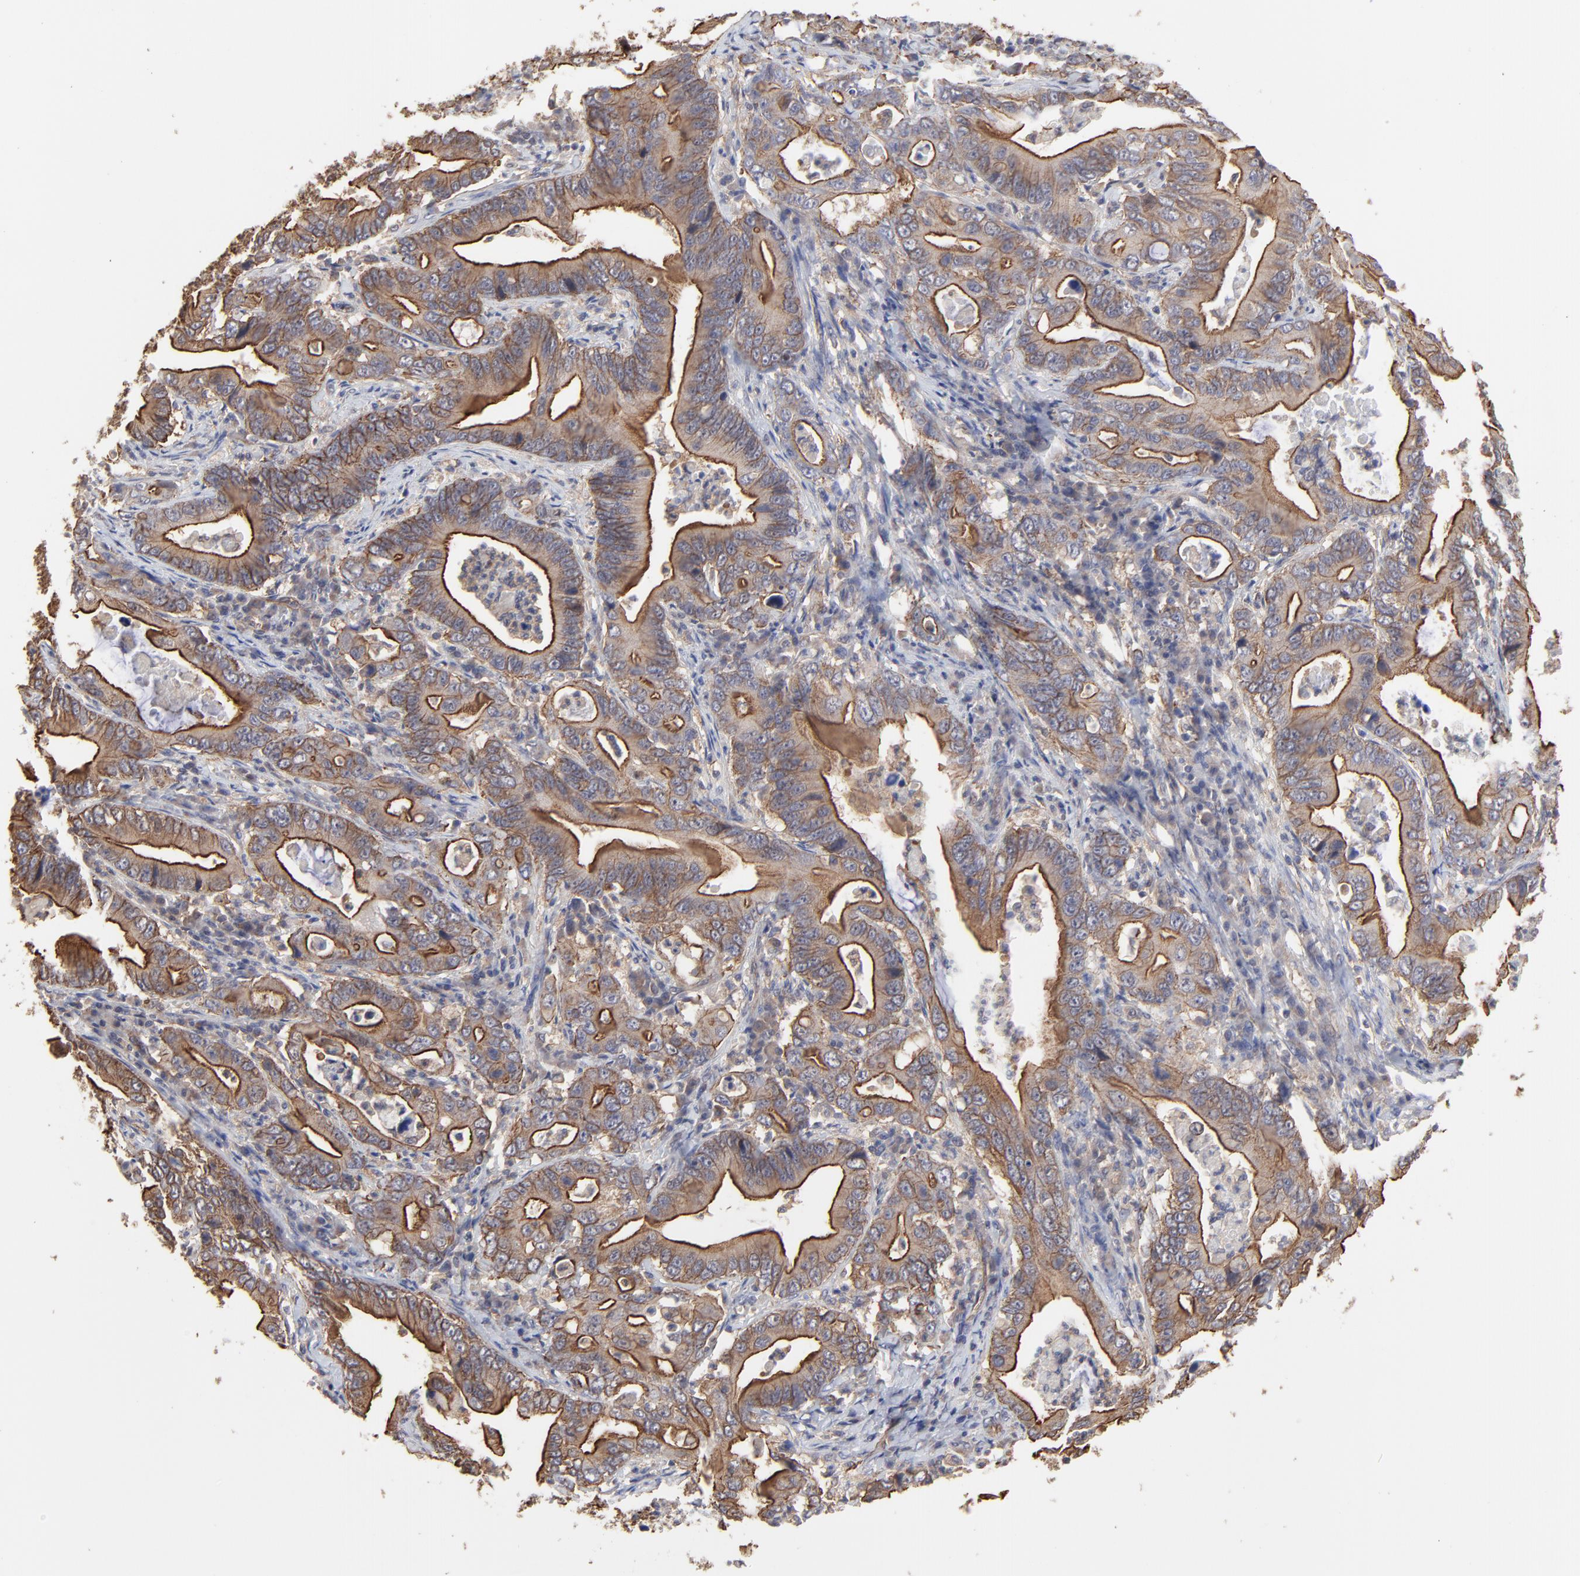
{"staining": {"intensity": "moderate", "quantity": ">75%", "location": "cytoplasmic/membranous"}, "tissue": "stomach cancer", "cell_type": "Tumor cells", "image_type": "cancer", "snomed": [{"axis": "morphology", "description": "Adenocarcinoma, NOS"}, {"axis": "topography", "description": "Stomach, upper"}], "caption": "Moderate cytoplasmic/membranous protein expression is seen in approximately >75% of tumor cells in adenocarcinoma (stomach).", "gene": "ARMT1", "patient": {"sex": "male", "age": 63}}